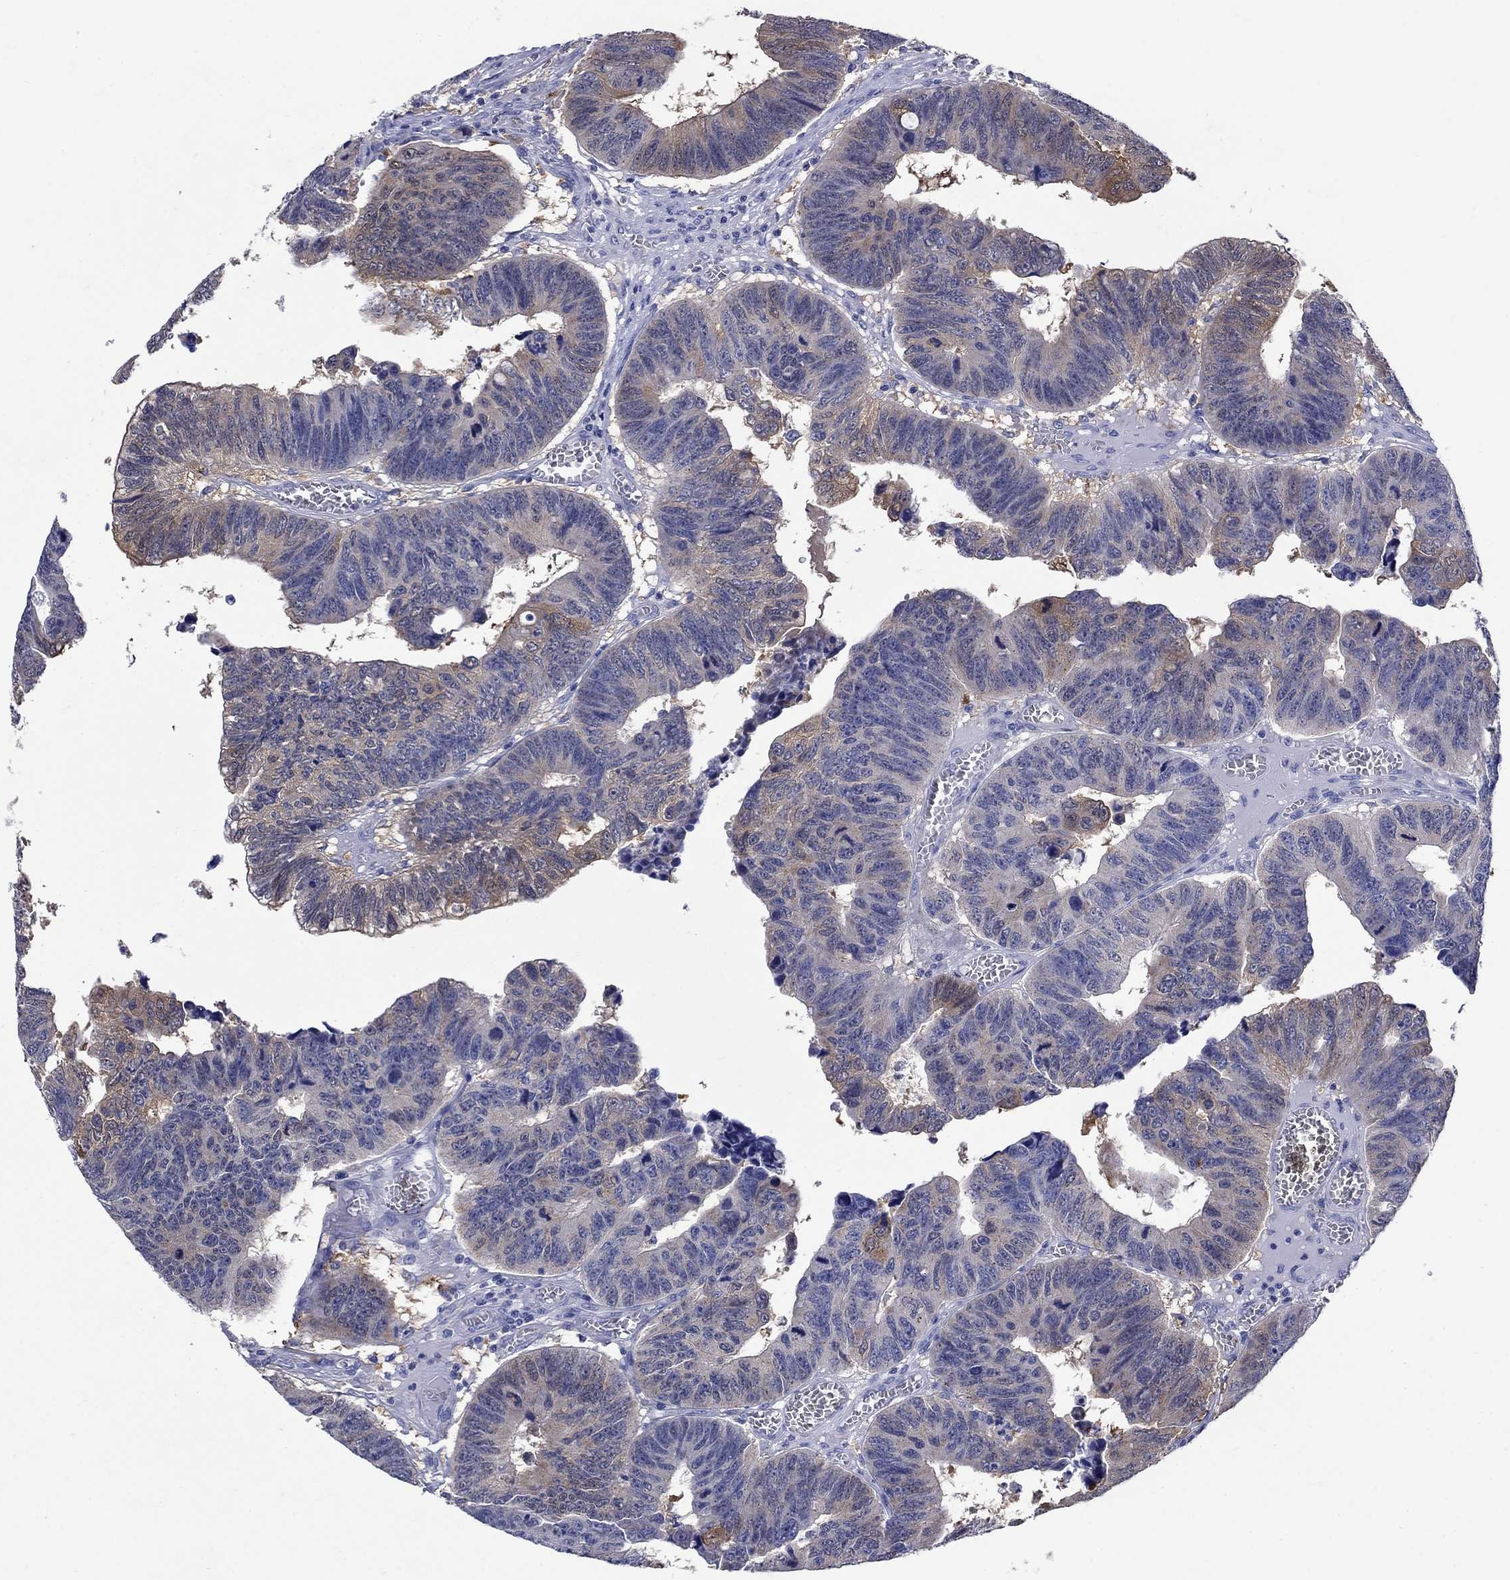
{"staining": {"intensity": "weak", "quantity": "<25%", "location": "cytoplasmic/membranous"}, "tissue": "colorectal cancer", "cell_type": "Tumor cells", "image_type": "cancer", "snomed": [{"axis": "morphology", "description": "Adenocarcinoma, NOS"}, {"axis": "topography", "description": "Appendix"}, {"axis": "topography", "description": "Colon"}, {"axis": "topography", "description": "Cecum"}, {"axis": "topography", "description": "Colon asc"}], "caption": "A photomicrograph of human colorectal cancer is negative for staining in tumor cells.", "gene": "SULT2B1", "patient": {"sex": "female", "age": 85}}